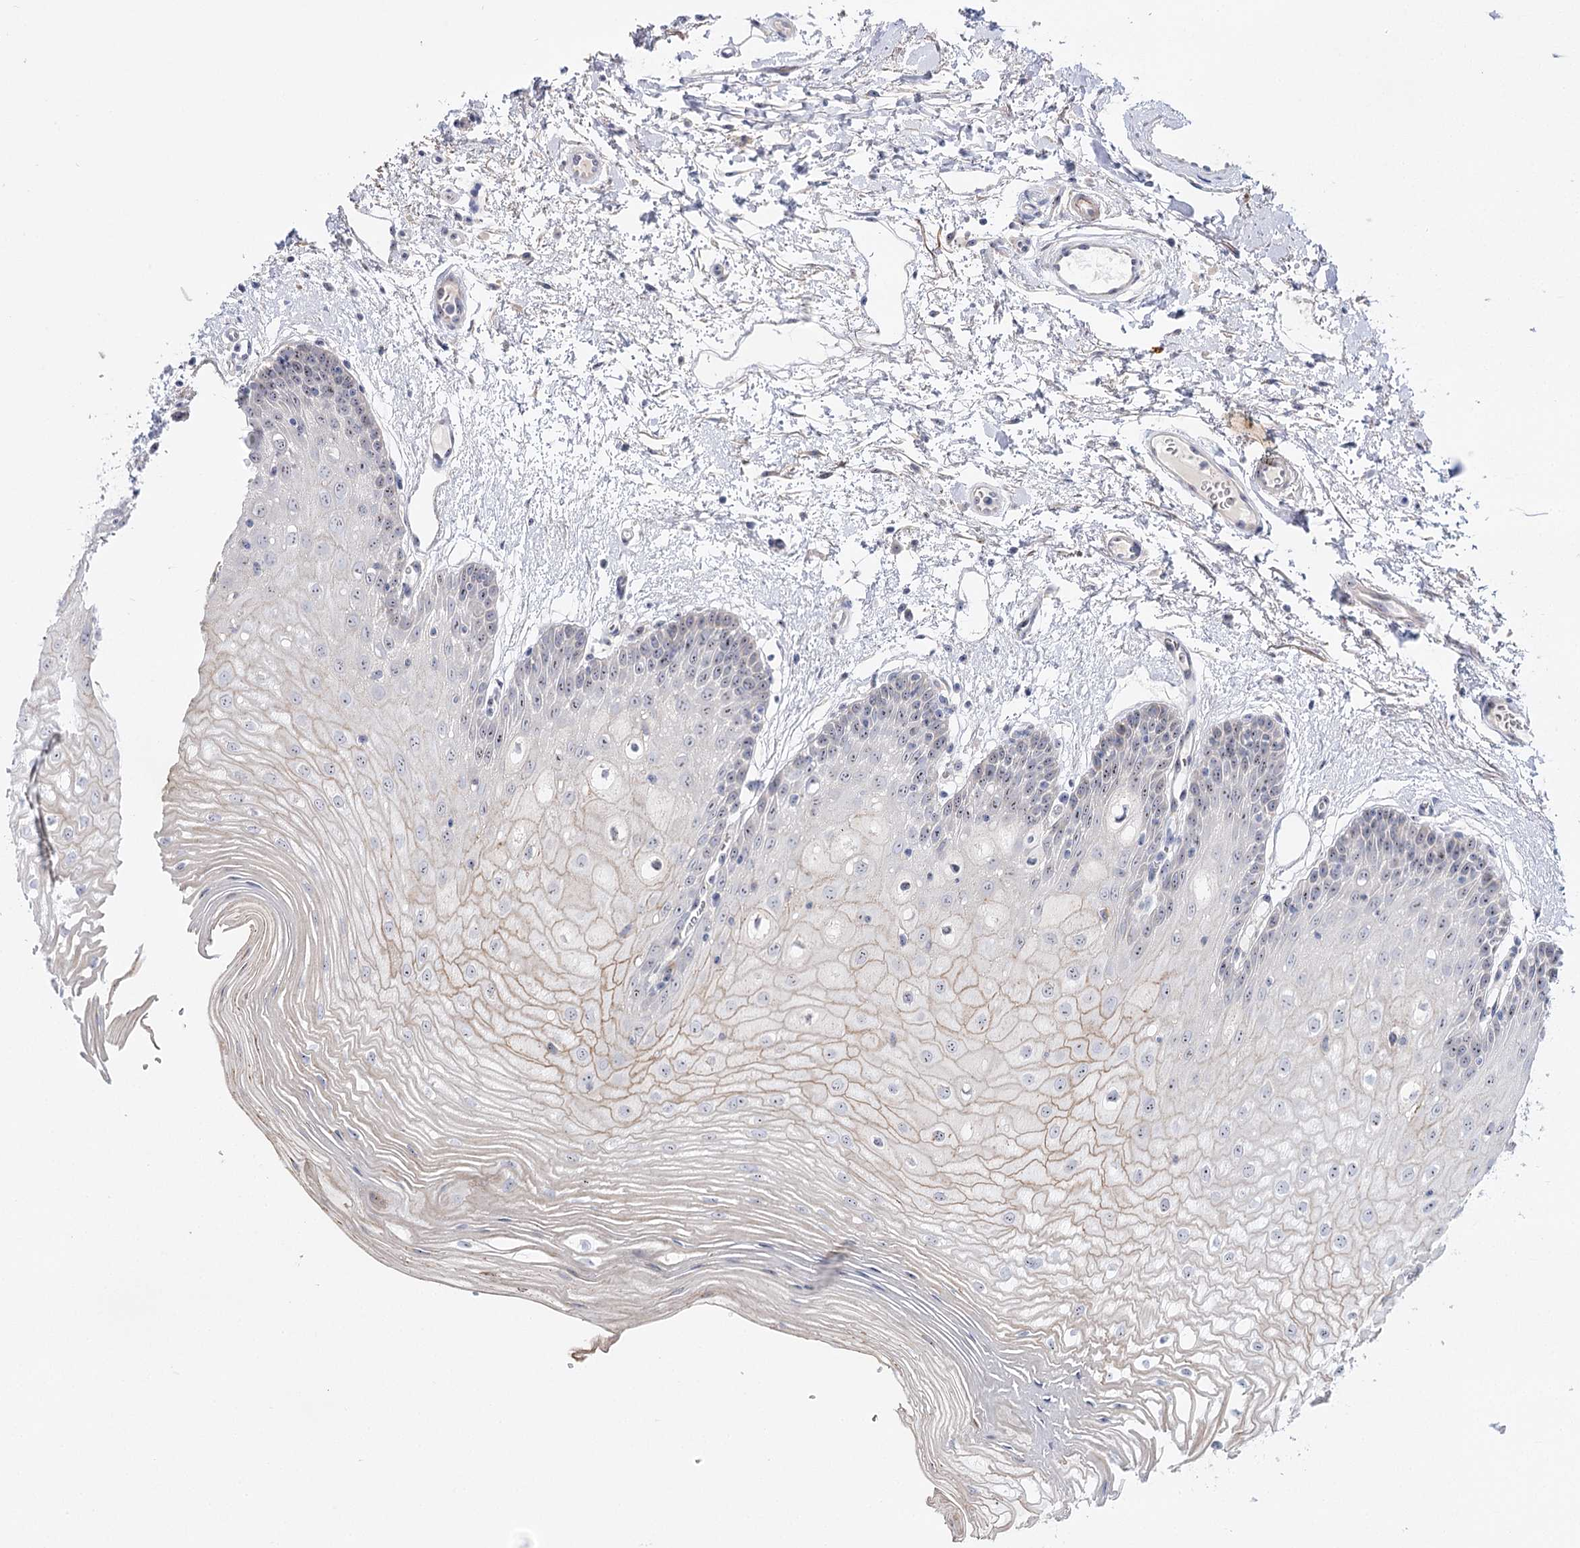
{"staining": {"intensity": "weak", "quantity": "25%-75%", "location": "cytoplasmic/membranous,nuclear"}, "tissue": "oral mucosa", "cell_type": "Squamous epithelial cells", "image_type": "normal", "snomed": [{"axis": "morphology", "description": "Normal tissue, NOS"}, {"axis": "topography", "description": "Oral tissue"}, {"axis": "topography", "description": "Tounge, NOS"}], "caption": "High-power microscopy captured an immunohistochemistry (IHC) histopathology image of unremarkable oral mucosa, revealing weak cytoplasmic/membranous,nuclear expression in approximately 25%-75% of squamous epithelial cells.", "gene": "SUOX", "patient": {"sex": "female", "age": 73}}